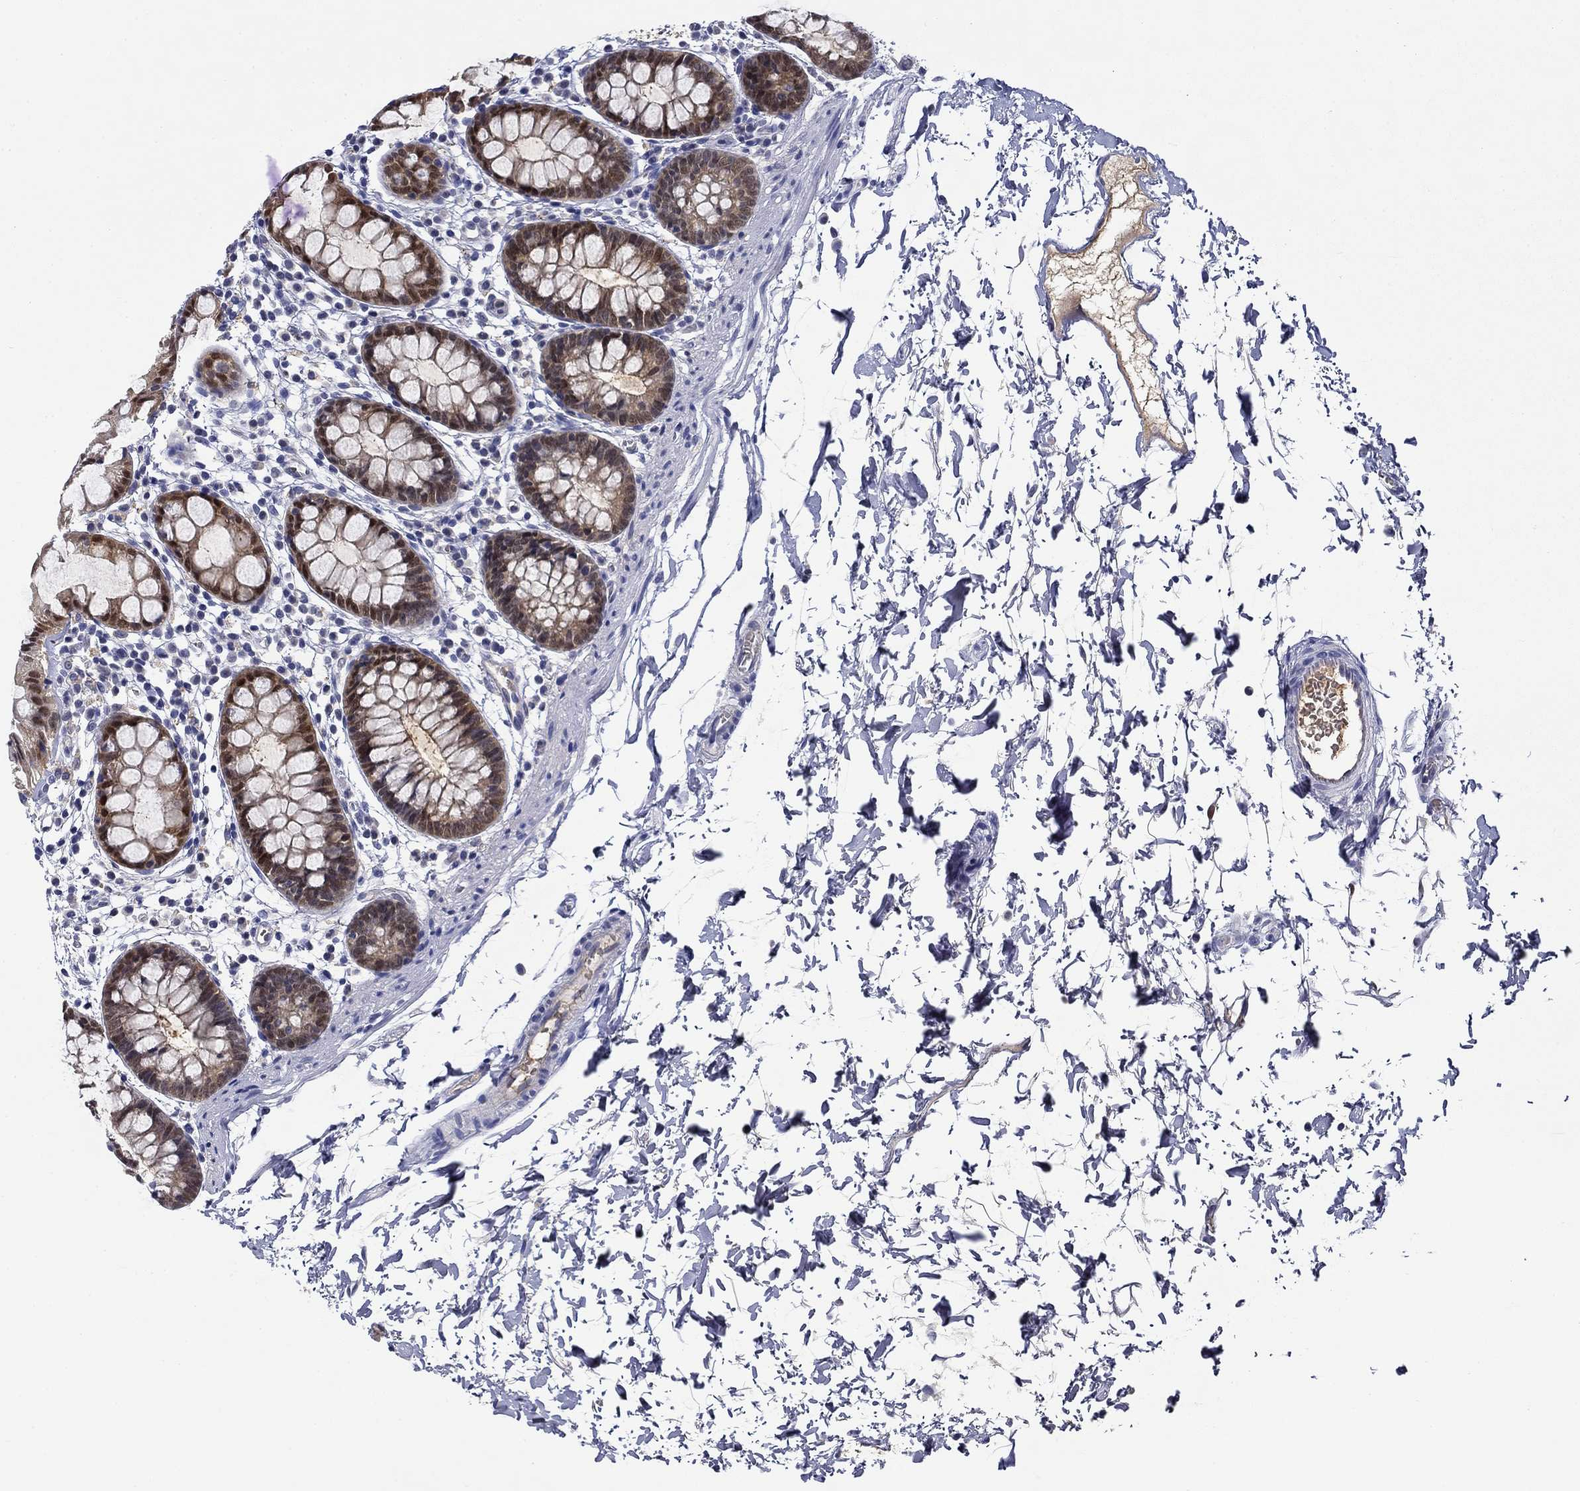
{"staining": {"intensity": "moderate", "quantity": "<25%", "location": "cytoplasmic/membranous,nuclear"}, "tissue": "rectum", "cell_type": "Glandular cells", "image_type": "normal", "snomed": [{"axis": "morphology", "description": "Normal tissue, NOS"}, {"axis": "topography", "description": "Rectum"}], "caption": "Human rectum stained for a protein (brown) displays moderate cytoplasmic/membranous,nuclear positive positivity in approximately <25% of glandular cells.", "gene": "DDTL", "patient": {"sex": "male", "age": 57}}